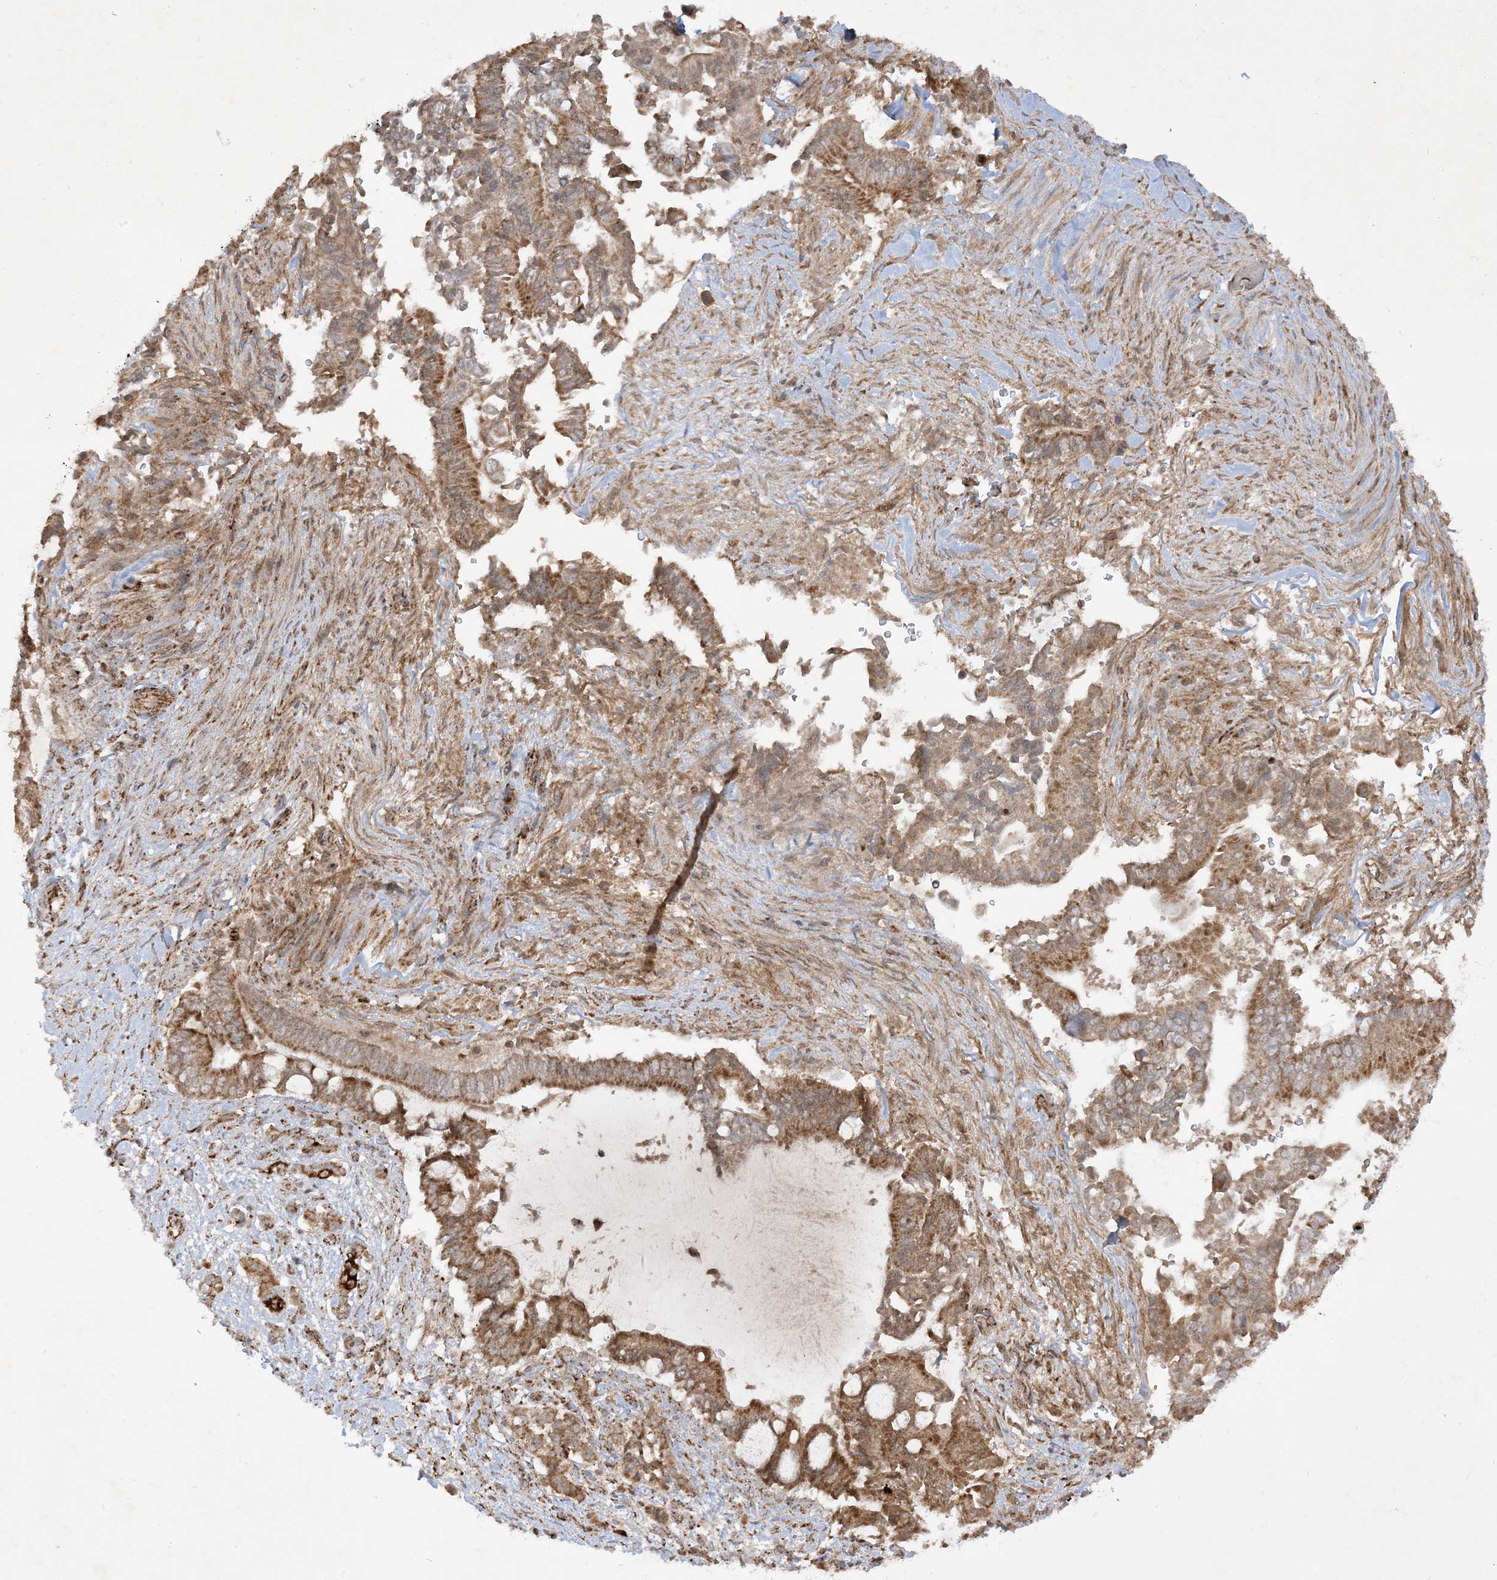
{"staining": {"intensity": "moderate", "quantity": ">75%", "location": "cytoplasmic/membranous"}, "tissue": "pancreatic cancer", "cell_type": "Tumor cells", "image_type": "cancer", "snomed": [{"axis": "morphology", "description": "Adenocarcinoma, NOS"}, {"axis": "topography", "description": "Pancreas"}], "caption": "Pancreatic cancer (adenocarcinoma) stained for a protein shows moderate cytoplasmic/membranous positivity in tumor cells.", "gene": "NDUFAF3", "patient": {"sex": "male", "age": 68}}